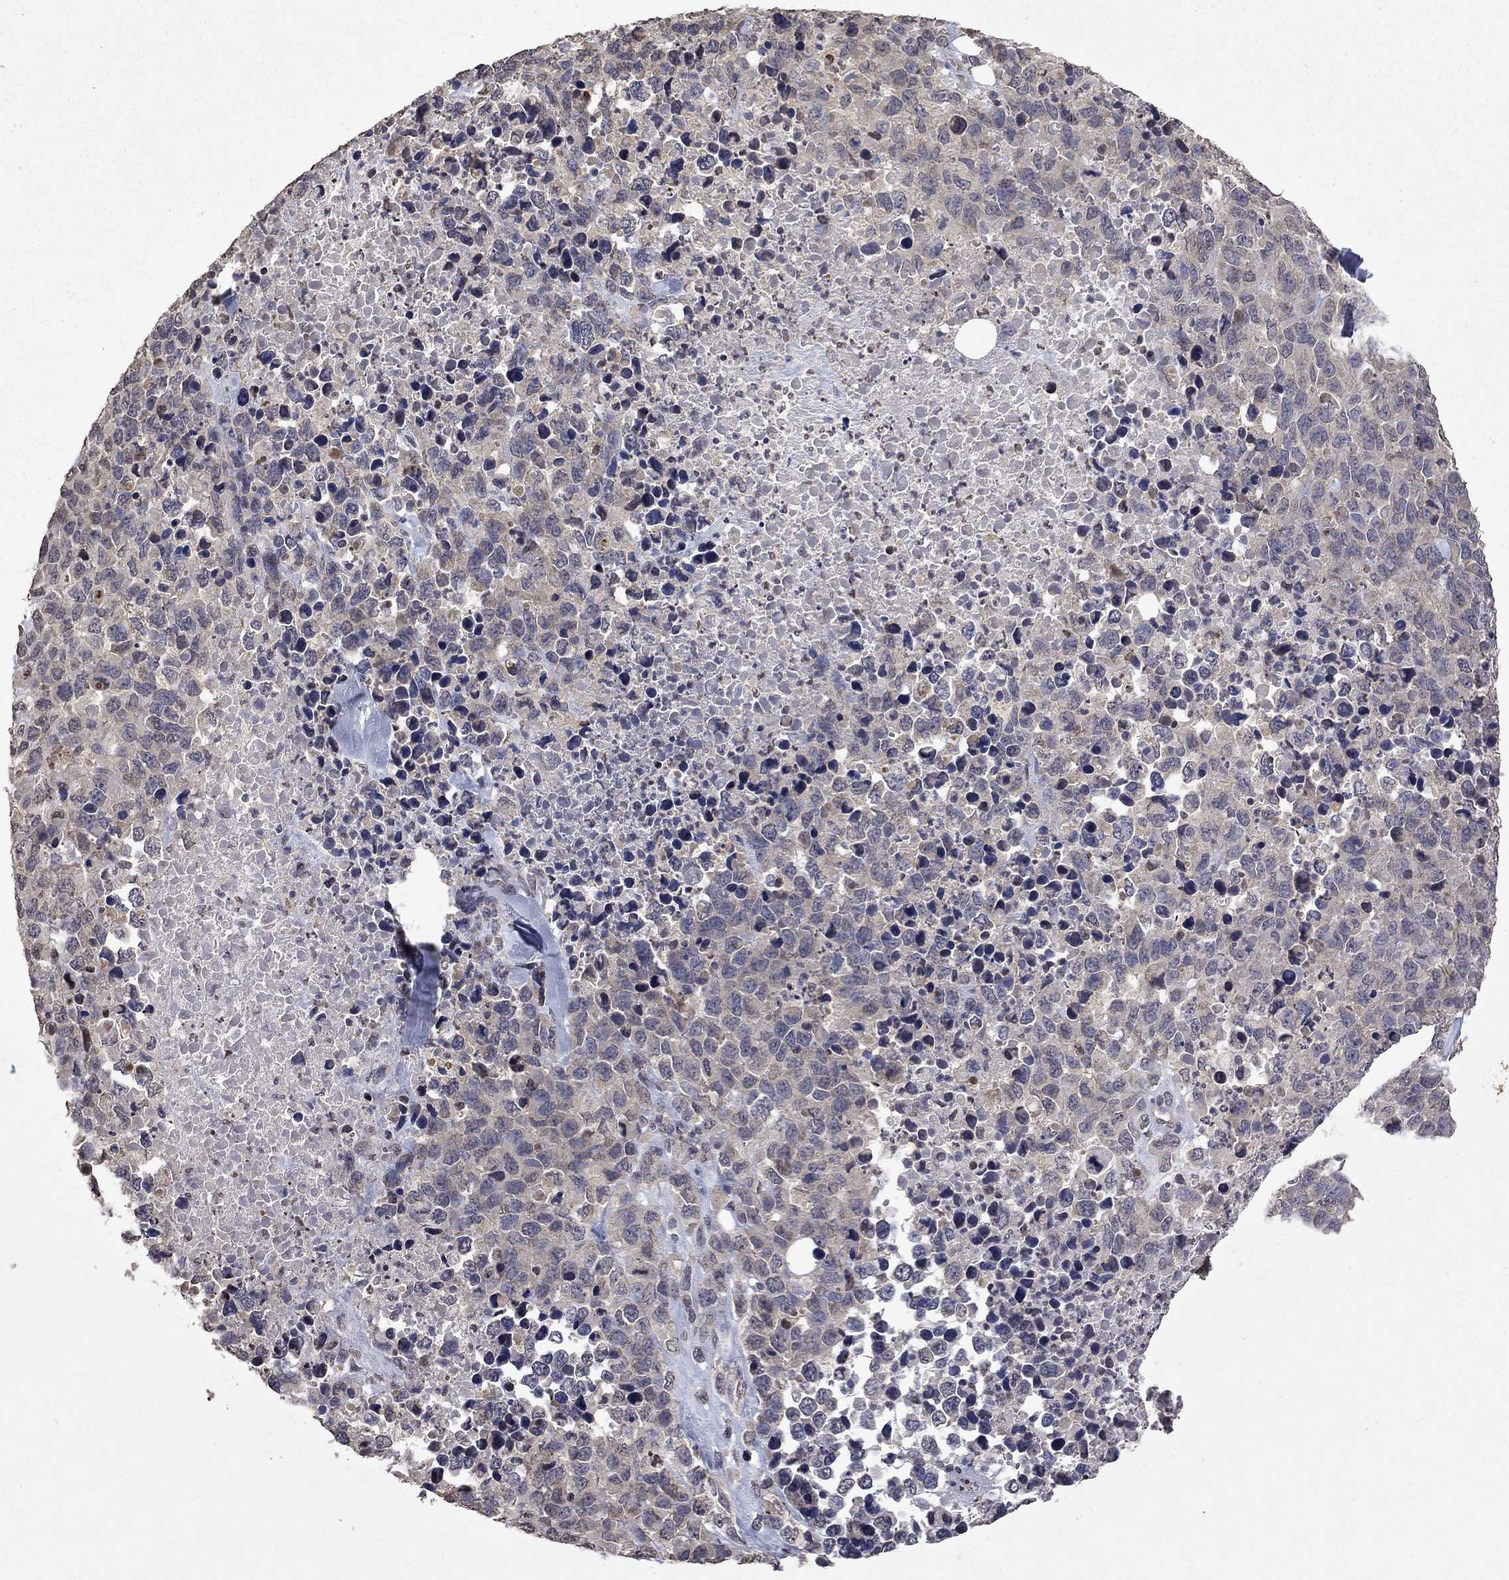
{"staining": {"intensity": "weak", "quantity": "25%-75%", "location": "cytoplasmic/membranous"}, "tissue": "melanoma", "cell_type": "Tumor cells", "image_type": "cancer", "snomed": [{"axis": "morphology", "description": "Malignant melanoma, Metastatic site"}, {"axis": "topography", "description": "Skin"}], "caption": "Melanoma stained with a protein marker shows weak staining in tumor cells.", "gene": "TTC38", "patient": {"sex": "male", "age": 84}}